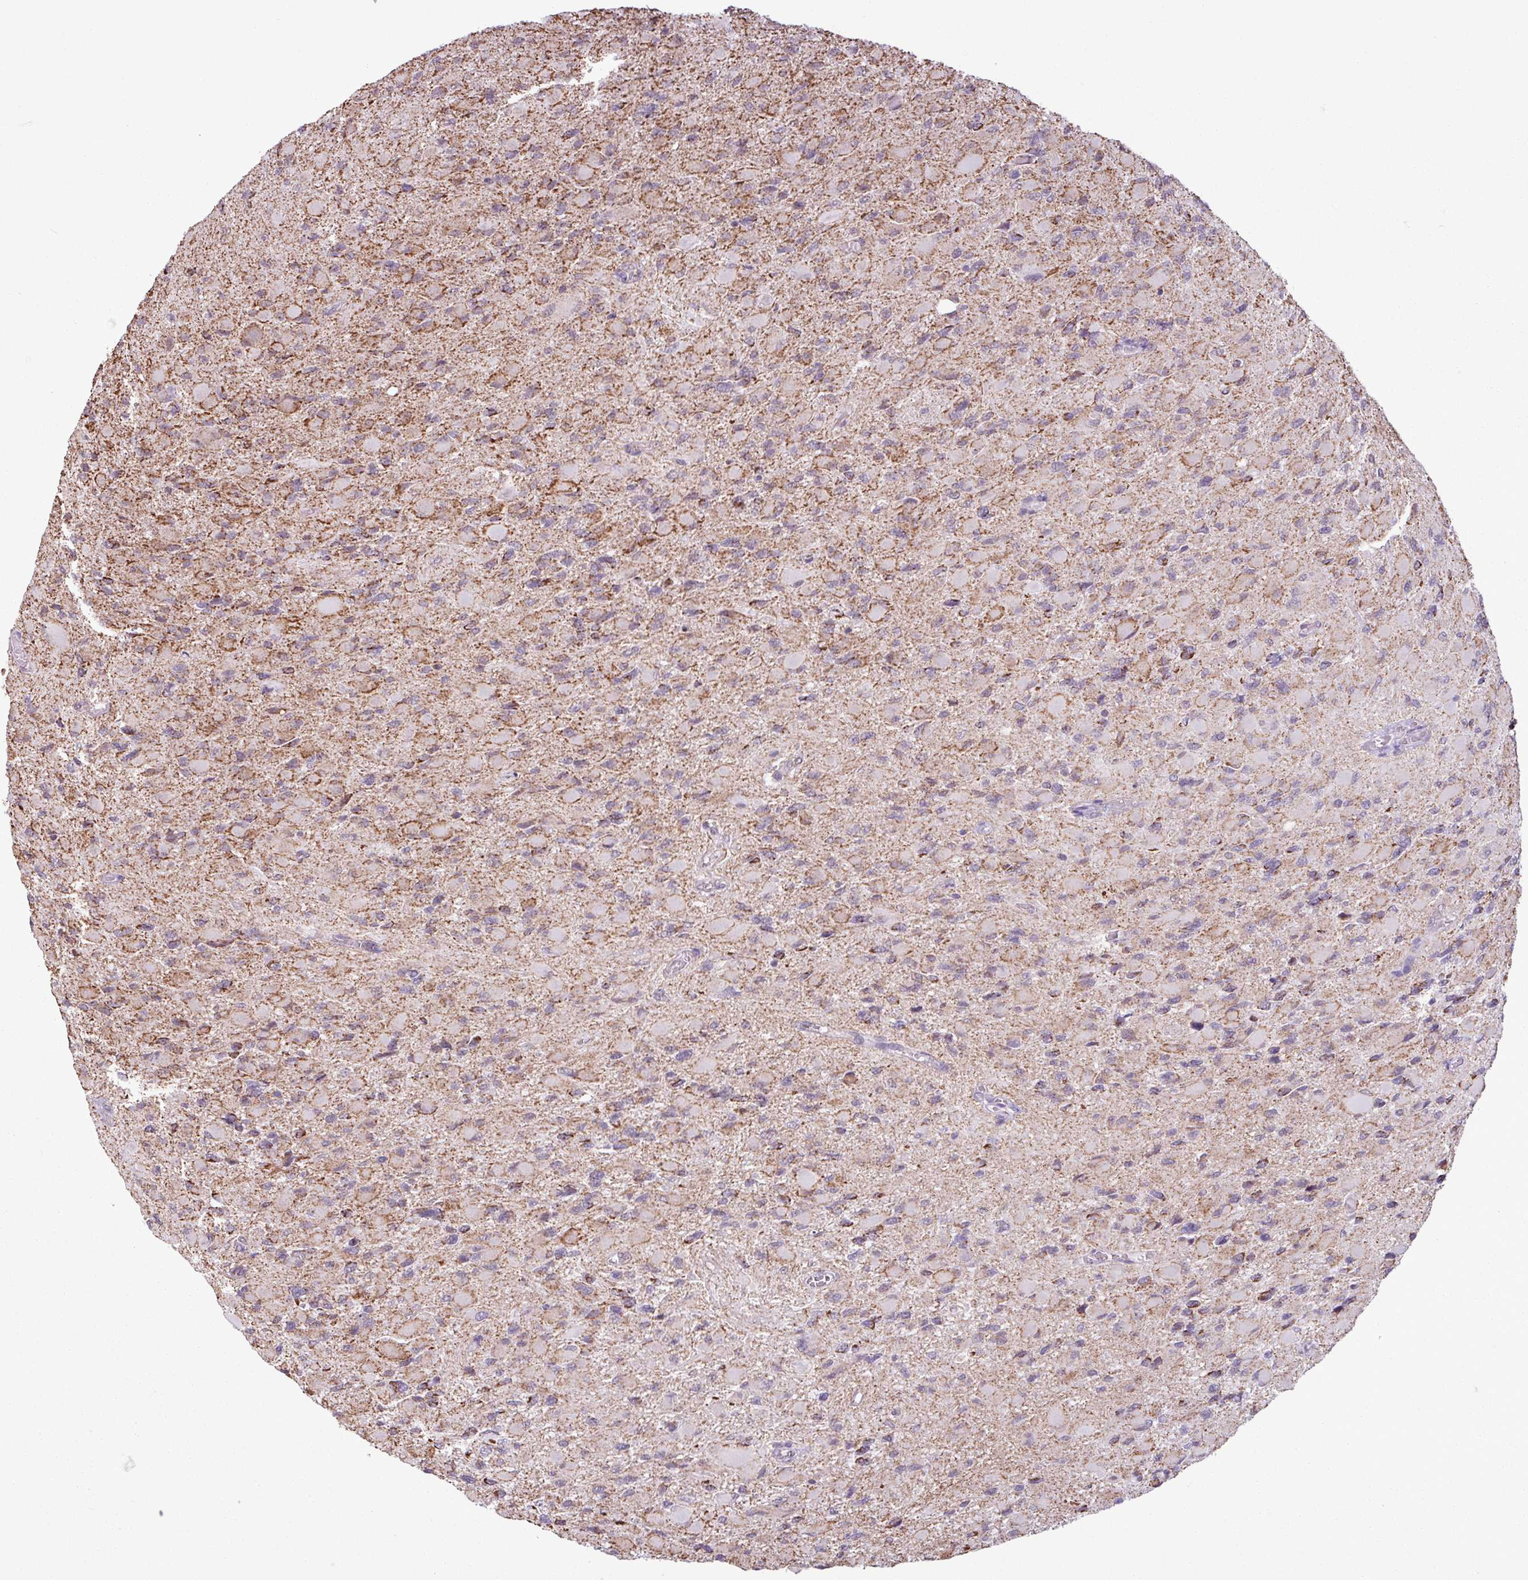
{"staining": {"intensity": "moderate", "quantity": ">75%", "location": "cytoplasmic/membranous"}, "tissue": "glioma", "cell_type": "Tumor cells", "image_type": "cancer", "snomed": [{"axis": "morphology", "description": "Glioma, malignant, High grade"}, {"axis": "topography", "description": "Cerebral cortex"}], "caption": "Protein staining by immunohistochemistry exhibits moderate cytoplasmic/membranous staining in about >75% of tumor cells in malignant glioma (high-grade).", "gene": "ALG8", "patient": {"sex": "female", "age": 36}}